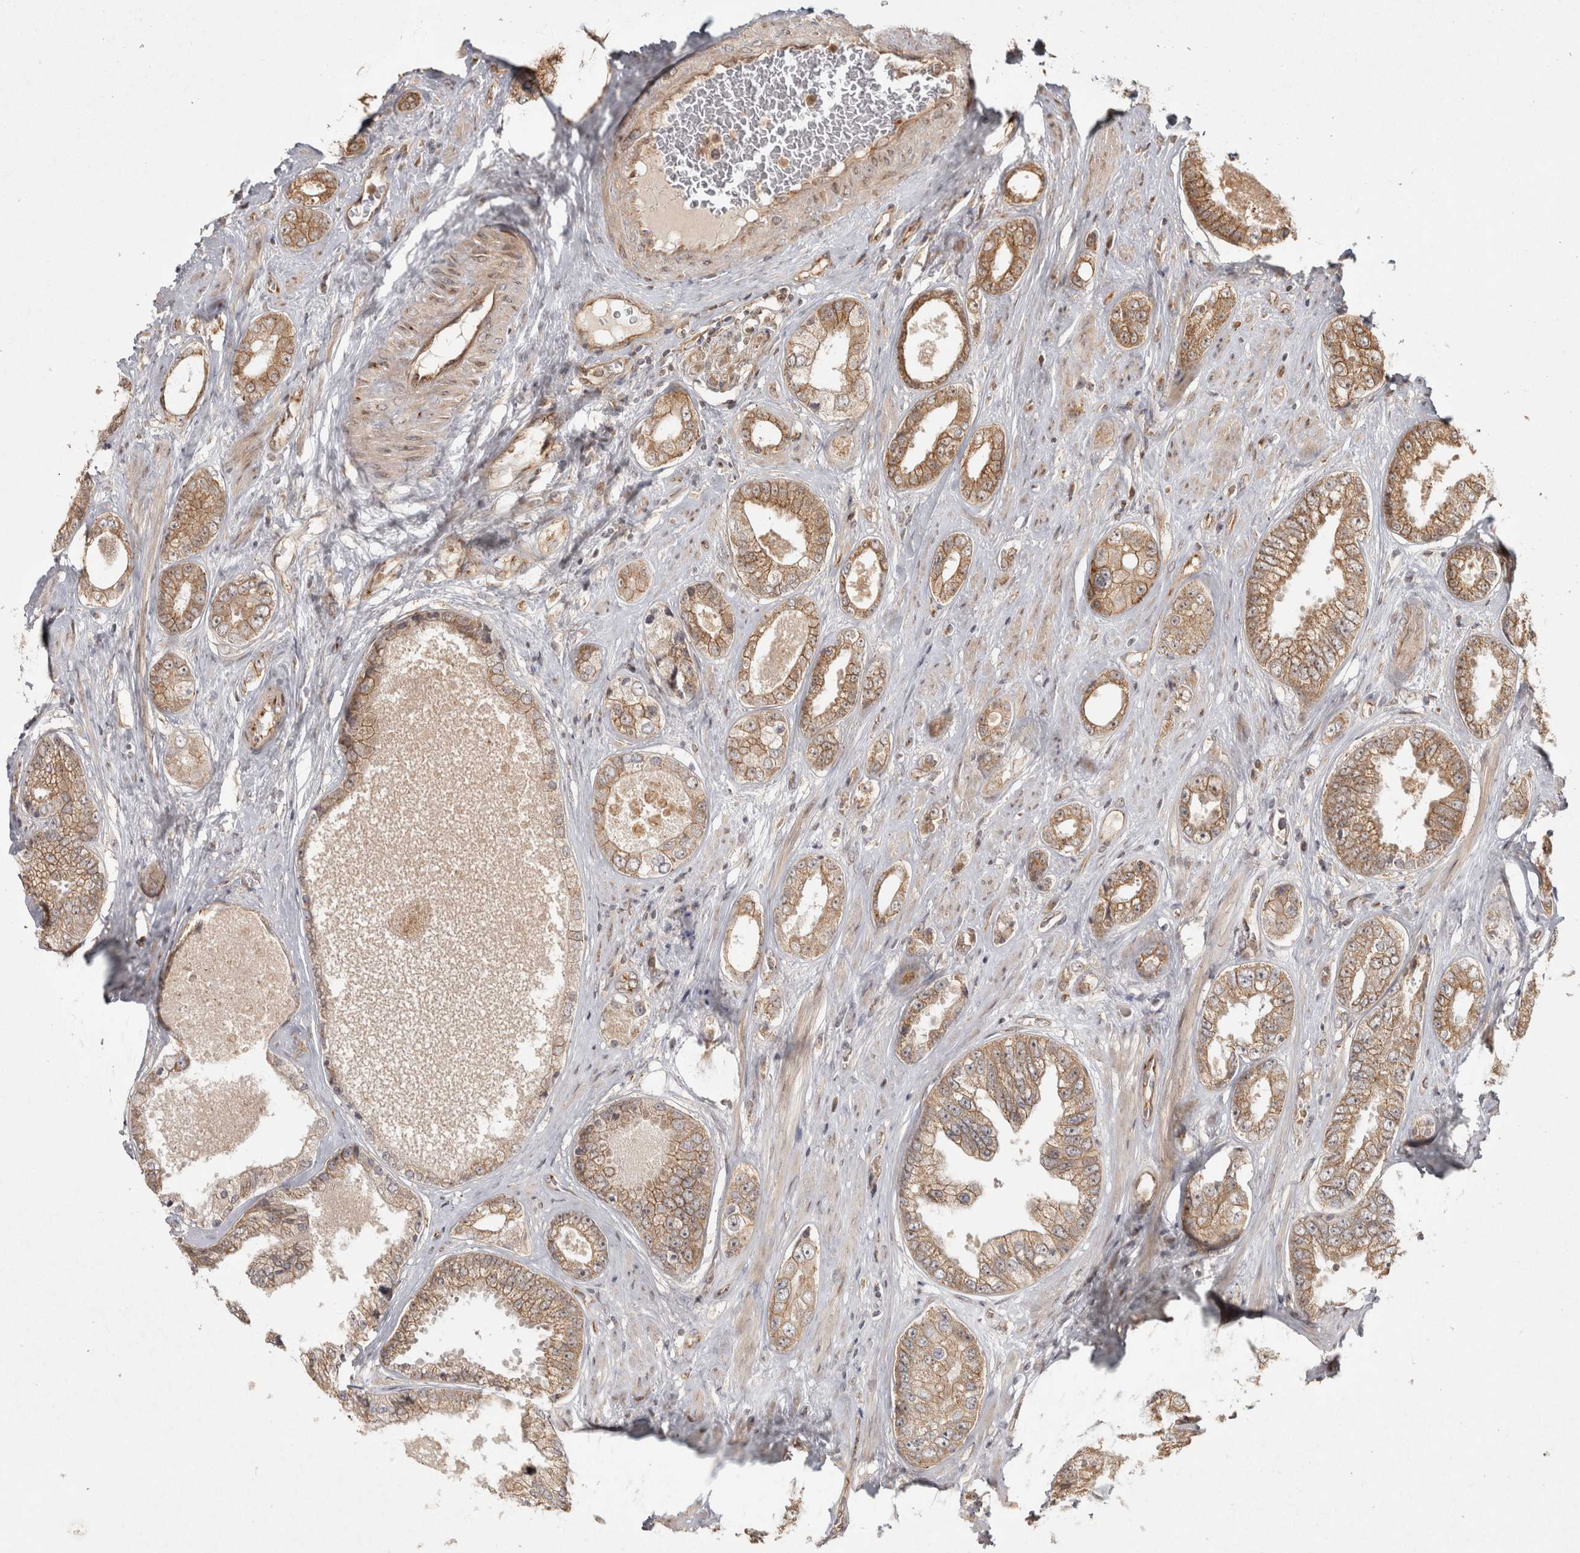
{"staining": {"intensity": "moderate", "quantity": ">75%", "location": "cytoplasmic/membranous"}, "tissue": "prostate cancer", "cell_type": "Tumor cells", "image_type": "cancer", "snomed": [{"axis": "morphology", "description": "Adenocarcinoma, High grade"}, {"axis": "topography", "description": "Prostate"}], "caption": "Protein positivity by immunohistochemistry (IHC) shows moderate cytoplasmic/membranous positivity in approximately >75% of tumor cells in prostate high-grade adenocarcinoma.", "gene": "CAMSAP2", "patient": {"sex": "male", "age": 61}}